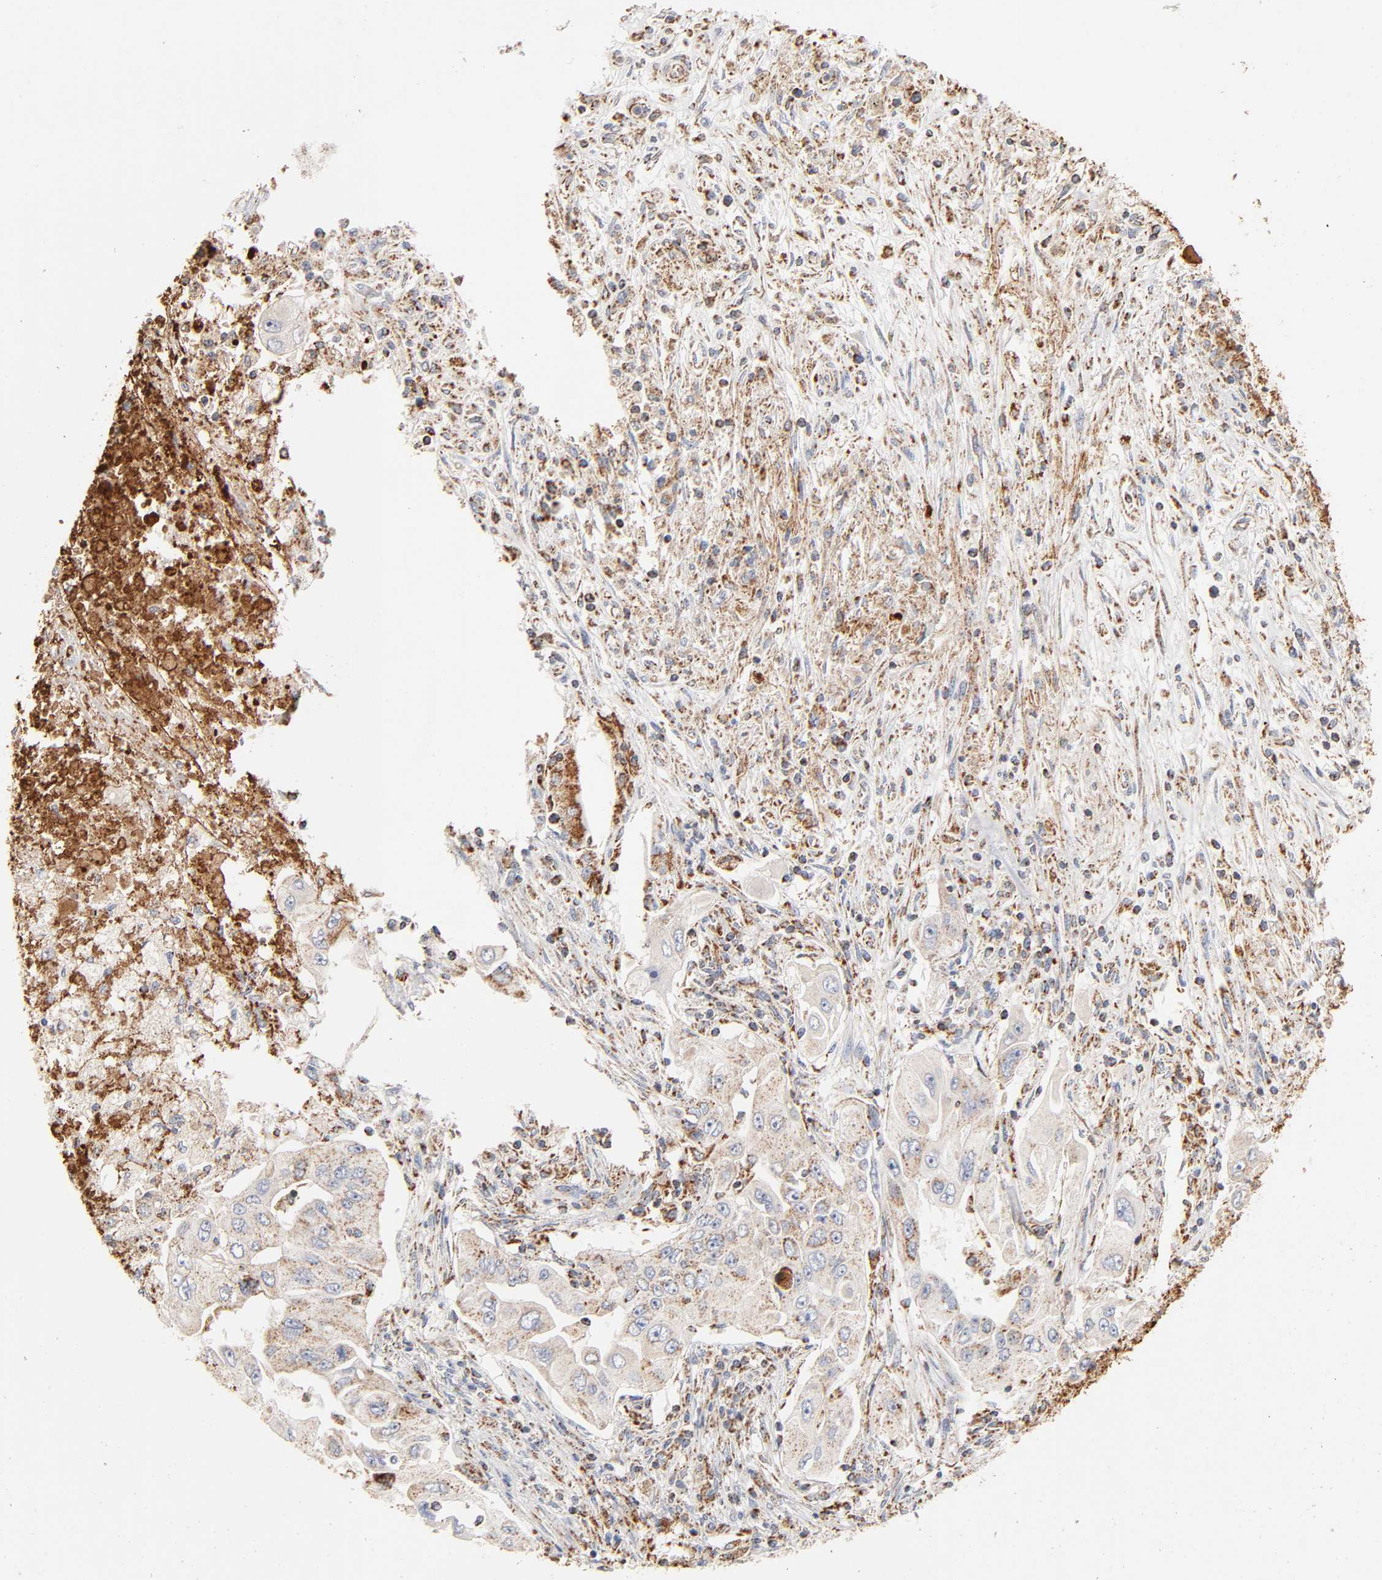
{"staining": {"intensity": "moderate", "quantity": ">75%", "location": "cytoplasmic/membranous"}, "tissue": "lung cancer", "cell_type": "Tumor cells", "image_type": "cancer", "snomed": [{"axis": "morphology", "description": "Adenocarcinoma, NOS"}, {"axis": "topography", "description": "Lung"}], "caption": "Immunohistochemical staining of human adenocarcinoma (lung) exhibits medium levels of moderate cytoplasmic/membranous protein positivity in about >75% of tumor cells.", "gene": "UQCRC1", "patient": {"sex": "male", "age": 84}}